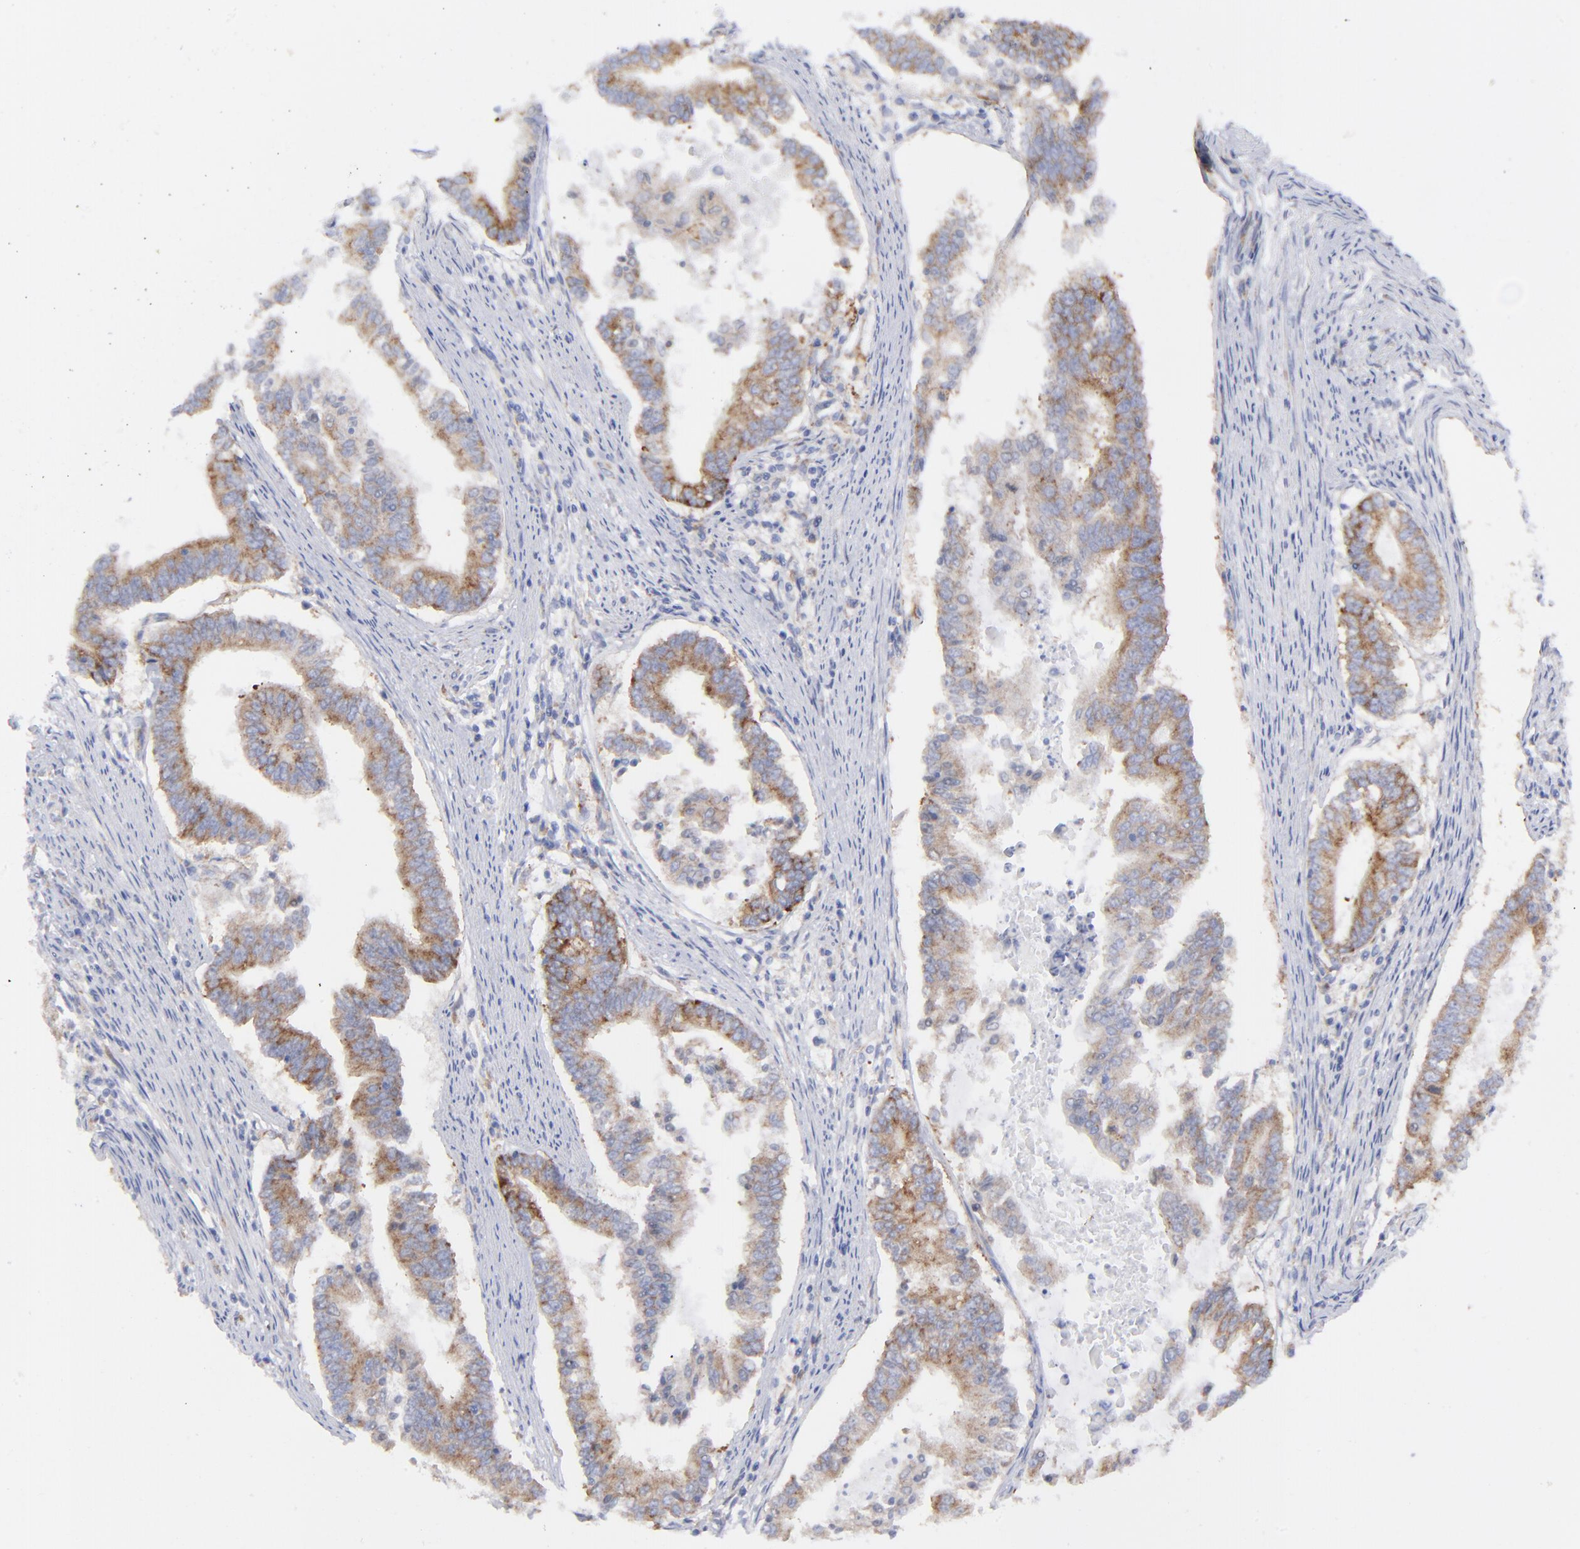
{"staining": {"intensity": "moderate", "quantity": ">75%", "location": "cytoplasmic/membranous"}, "tissue": "endometrial cancer", "cell_type": "Tumor cells", "image_type": "cancer", "snomed": [{"axis": "morphology", "description": "Adenocarcinoma, NOS"}, {"axis": "topography", "description": "Endometrium"}], "caption": "High-power microscopy captured an IHC histopathology image of adenocarcinoma (endometrial), revealing moderate cytoplasmic/membranous positivity in about >75% of tumor cells.", "gene": "EIF2AK2", "patient": {"sex": "female", "age": 63}}